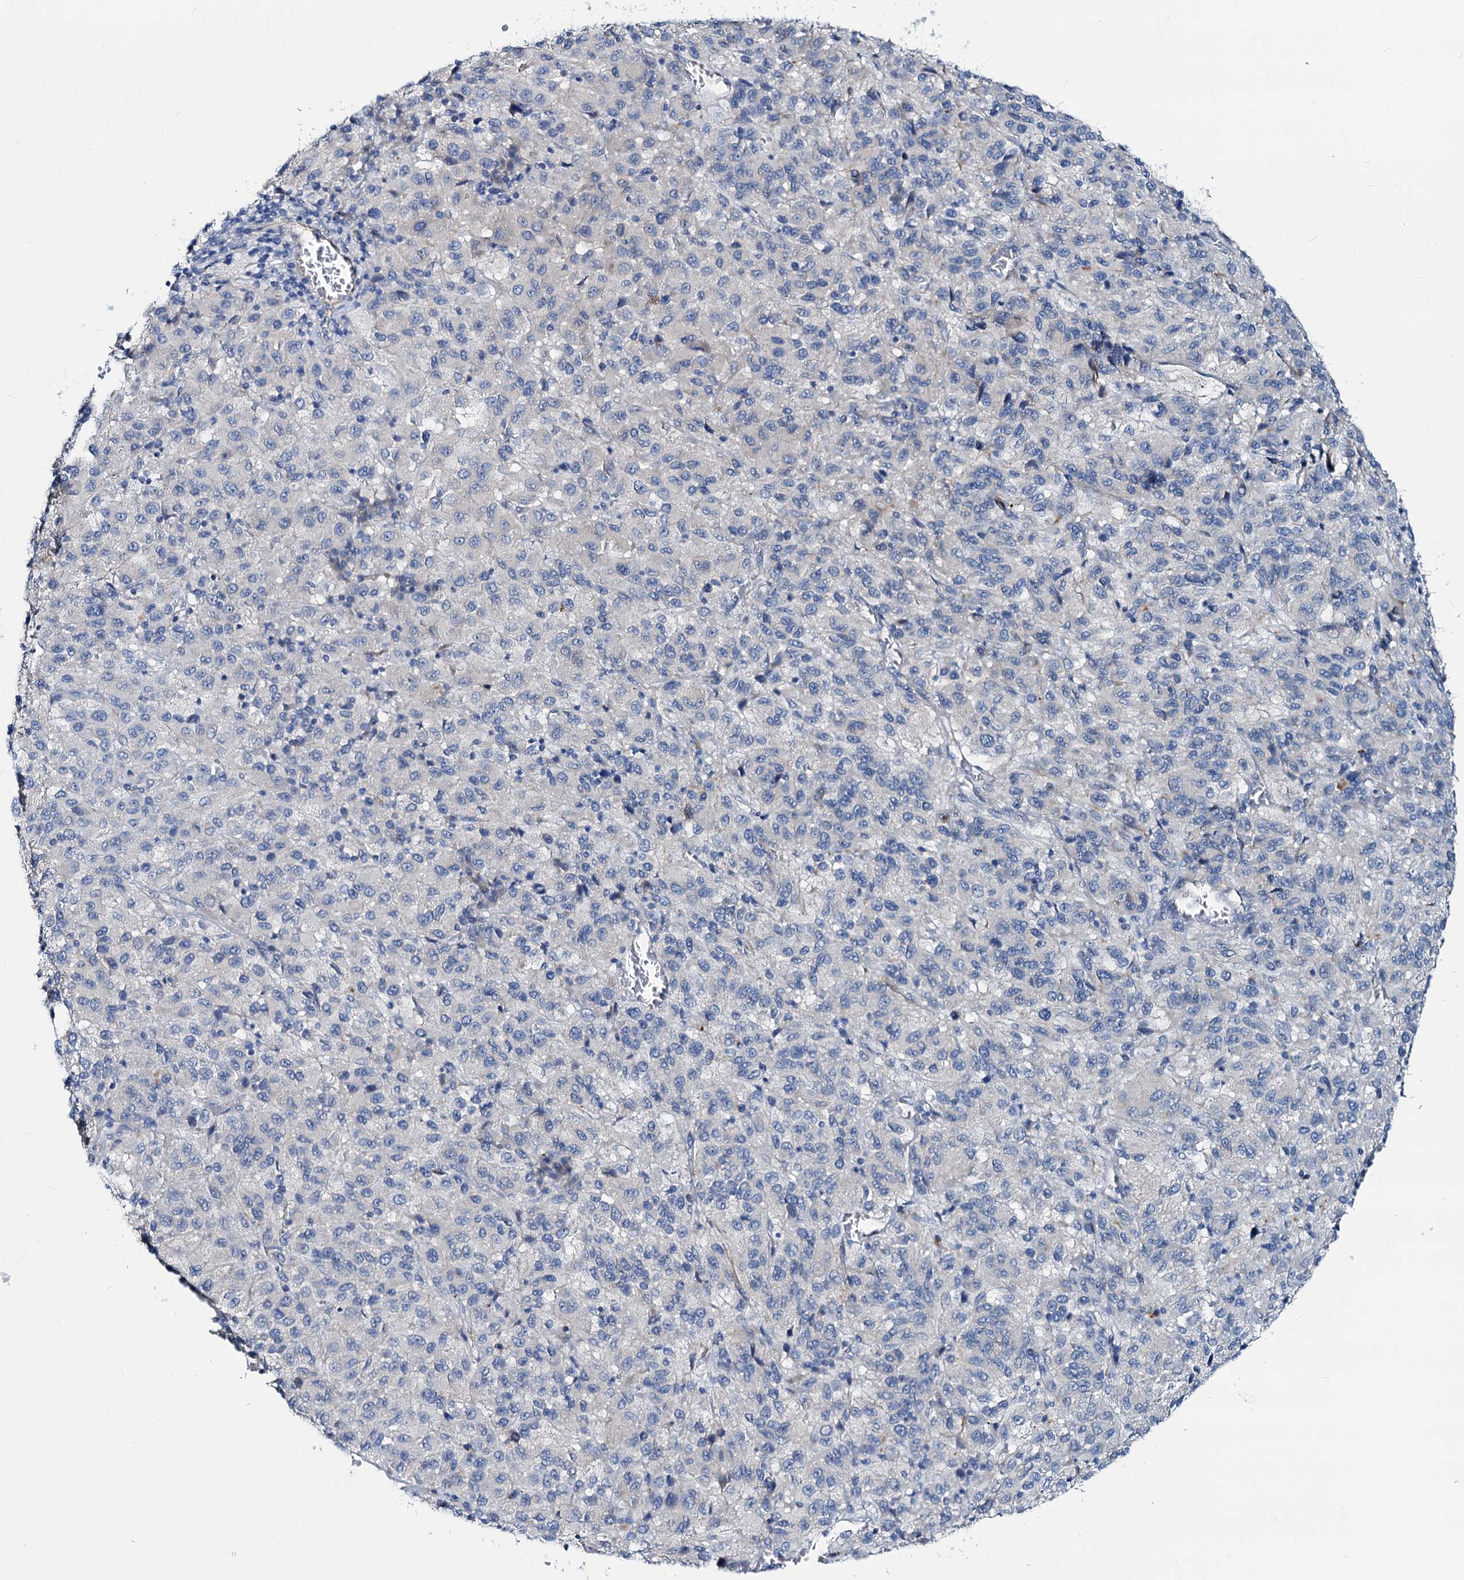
{"staining": {"intensity": "negative", "quantity": "none", "location": "none"}, "tissue": "melanoma", "cell_type": "Tumor cells", "image_type": "cancer", "snomed": [{"axis": "morphology", "description": "Malignant melanoma, Metastatic site"}, {"axis": "topography", "description": "Lung"}], "caption": "Immunohistochemical staining of melanoma reveals no significant positivity in tumor cells. (DAB (3,3'-diaminobenzidine) immunohistochemistry (IHC) with hematoxylin counter stain).", "gene": "DYDC2", "patient": {"sex": "male", "age": 64}}